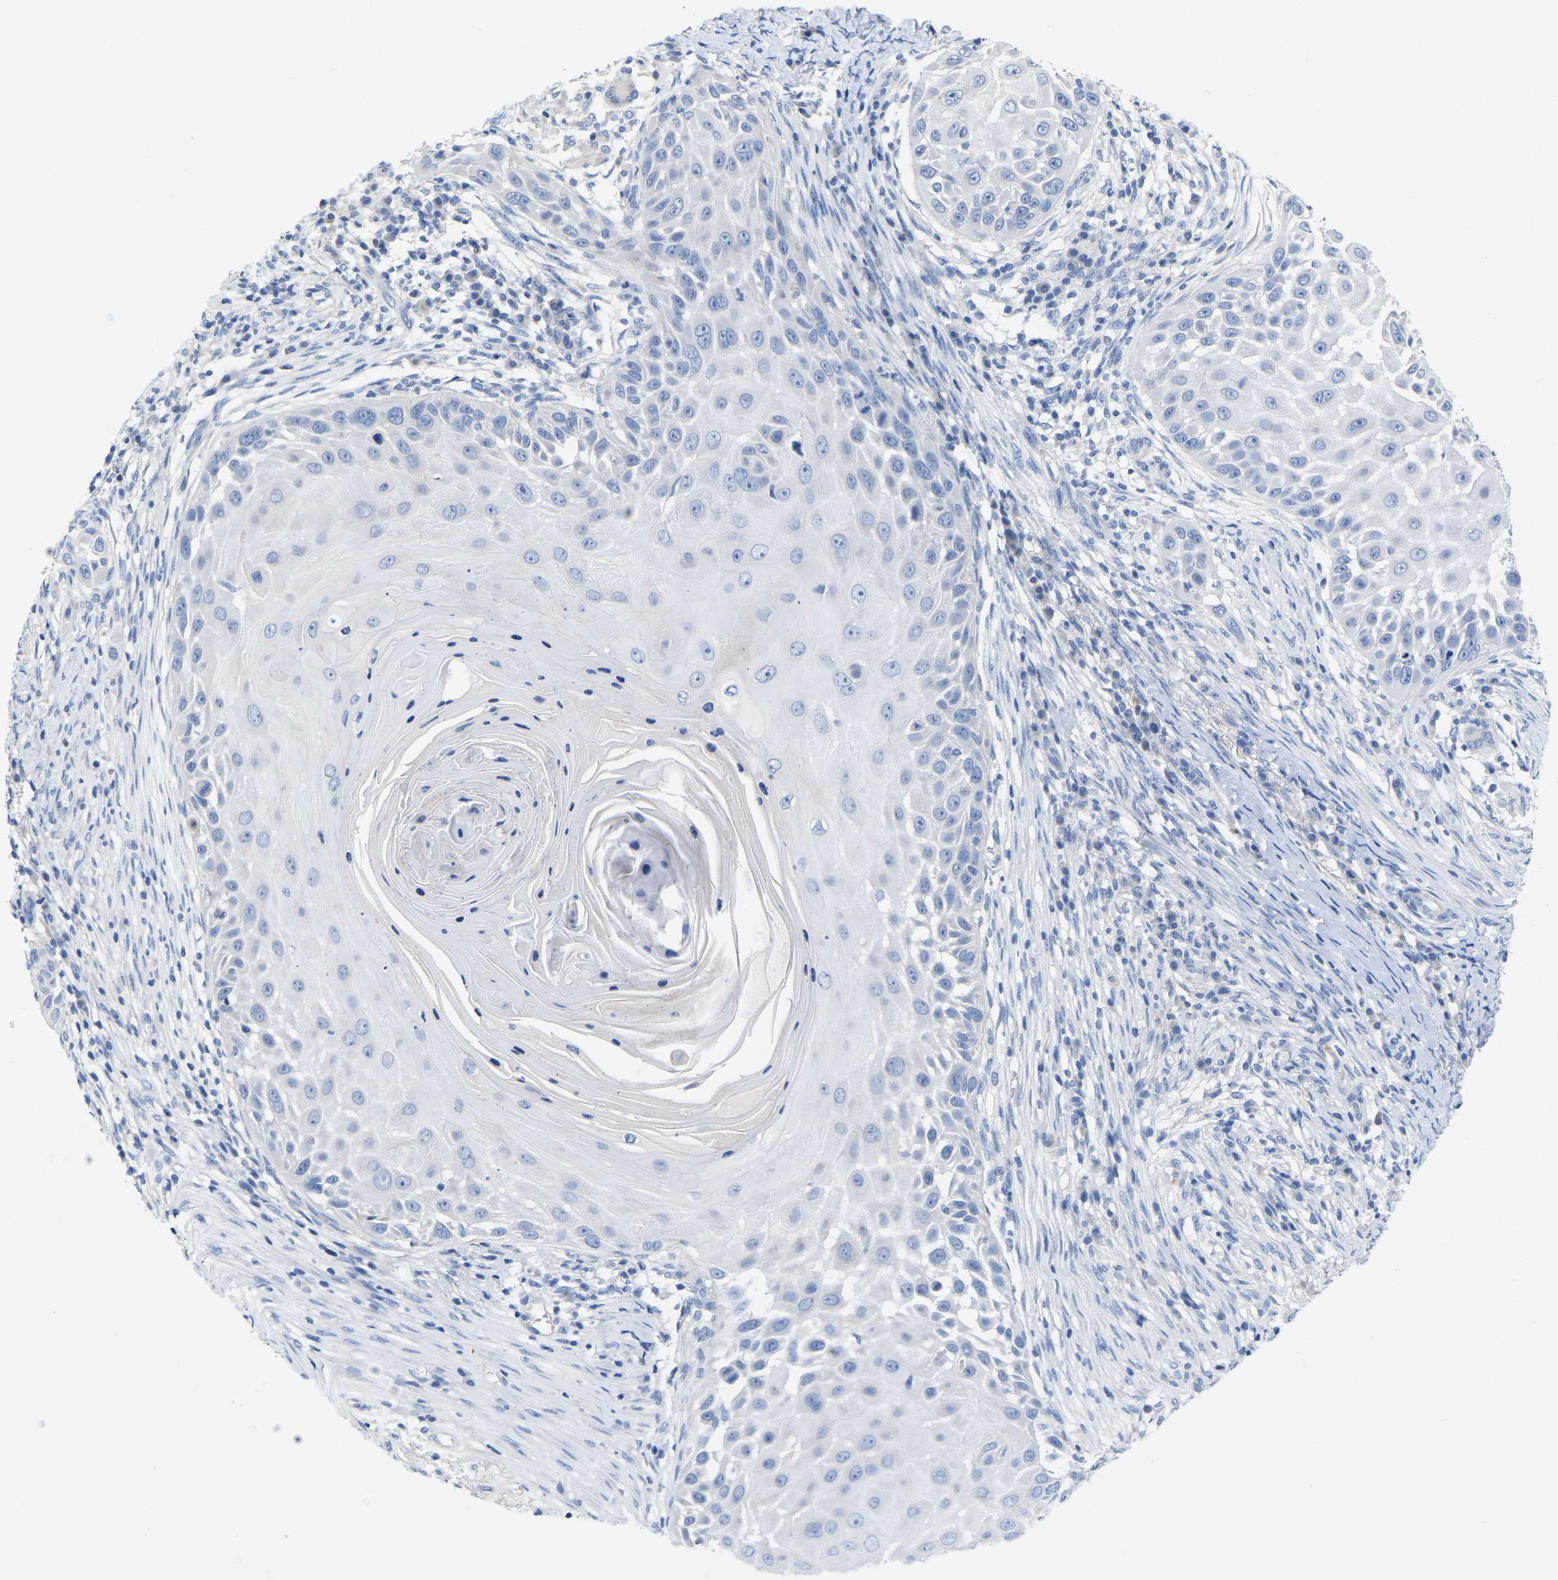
{"staining": {"intensity": "negative", "quantity": "none", "location": "none"}, "tissue": "skin cancer", "cell_type": "Tumor cells", "image_type": "cancer", "snomed": [{"axis": "morphology", "description": "Squamous cell carcinoma, NOS"}, {"axis": "topography", "description": "Skin"}], "caption": "There is no significant staining in tumor cells of skin cancer.", "gene": "TNNI3", "patient": {"sex": "female", "age": 44}}